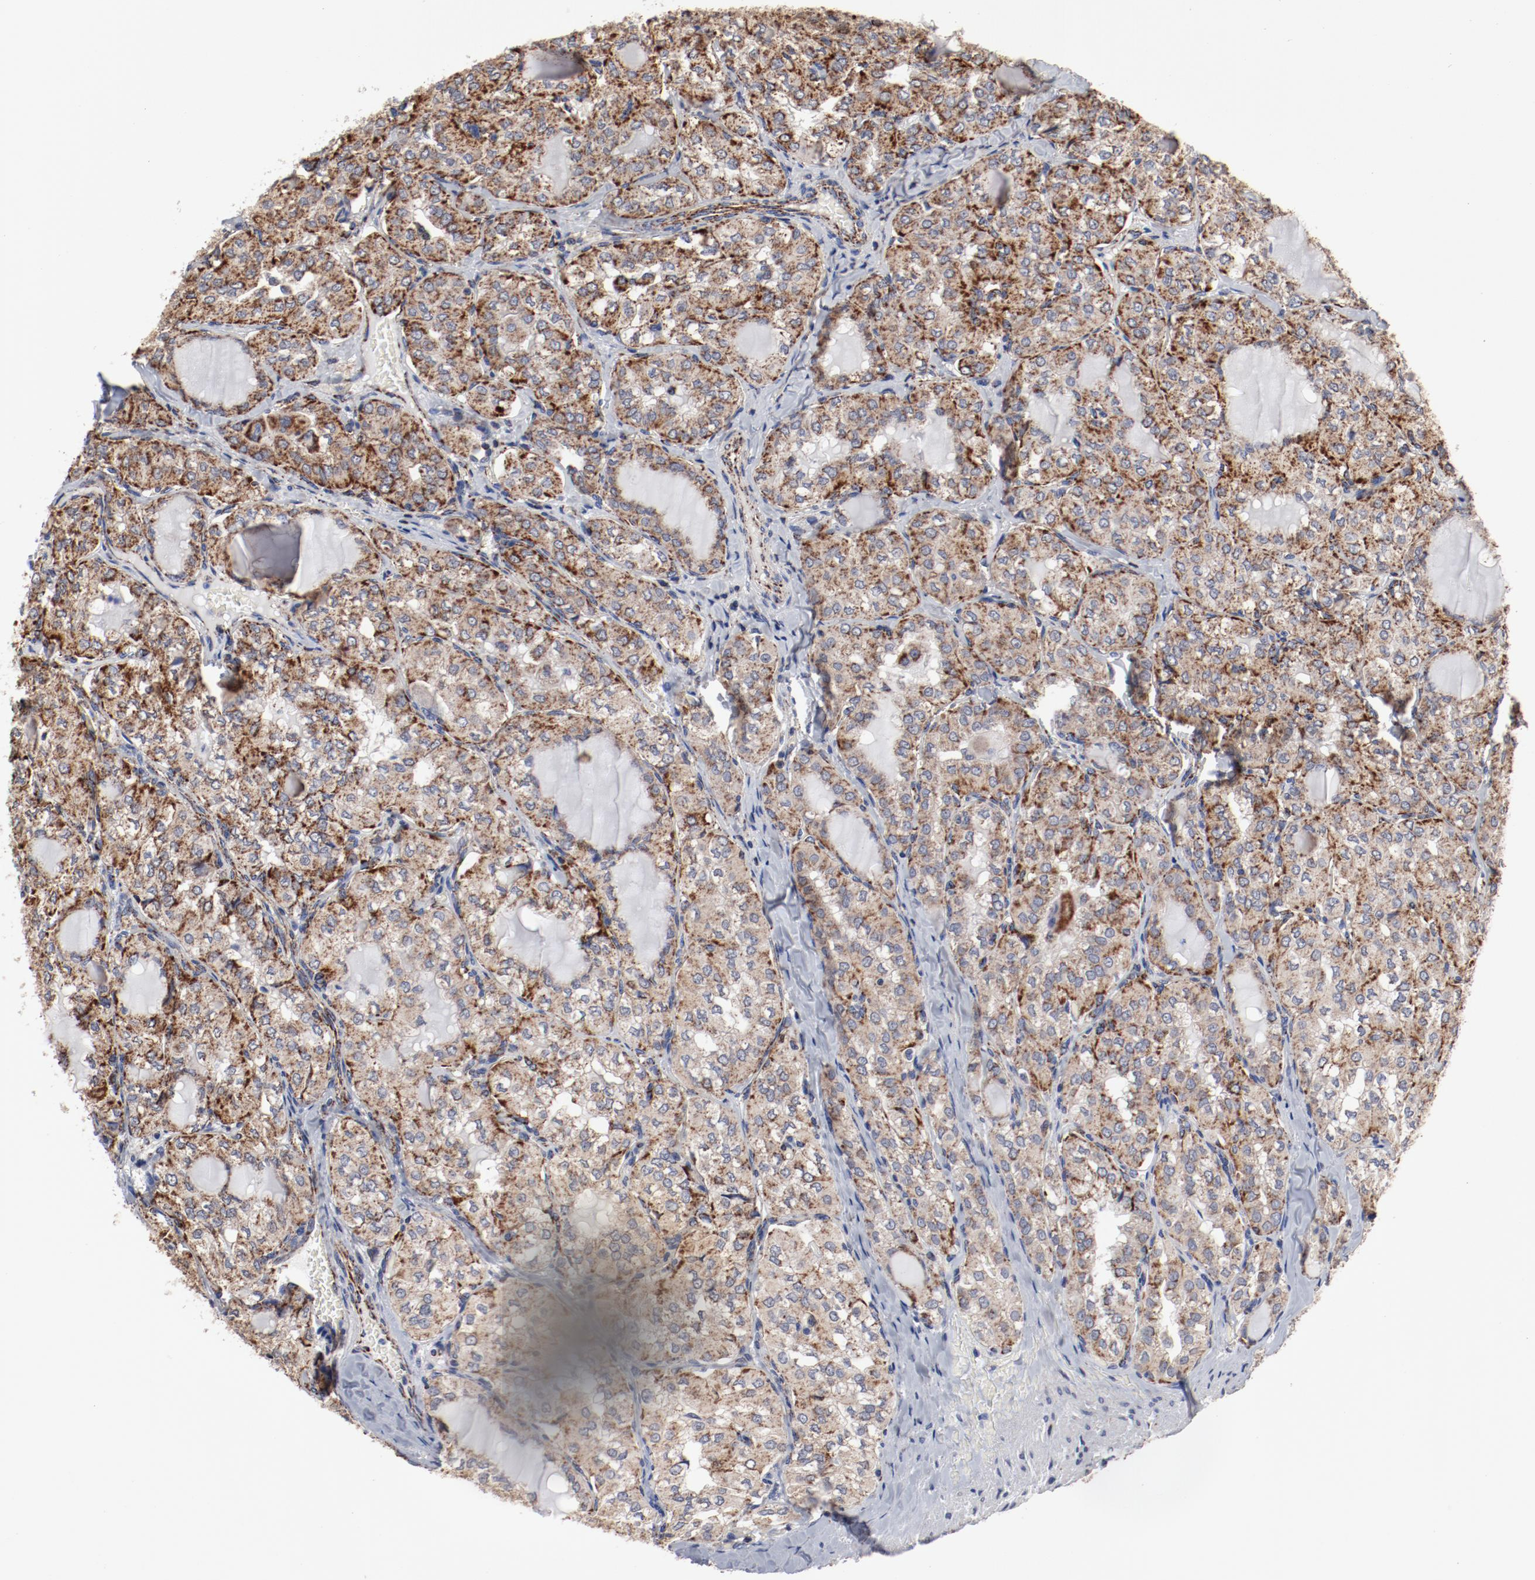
{"staining": {"intensity": "moderate", "quantity": ">75%", "location": "cytoplasmic/membranous"}, "tissue": "thyroid cancer", "cell_type": "Tumor cells", "image_type": "cancer", "snomed": [{"axis": "morphology", "description": "Papillary adenocarcinoma, NOS"}, {"axis": "topography", "description": "Thyroid gland"}], "caption": "Protein expression analysis of thyroid papillary adenocarcinoma demonstrates moderate cytoplasmic/membranous expression in approximately >75% of tumor cells. Using DAB (brown) and hematoxylin (blue) stains, captured at high magnification using brightfield microscopy.", "gene": "NDUFV2", "patient": {"sex": "male", "age": 20}}